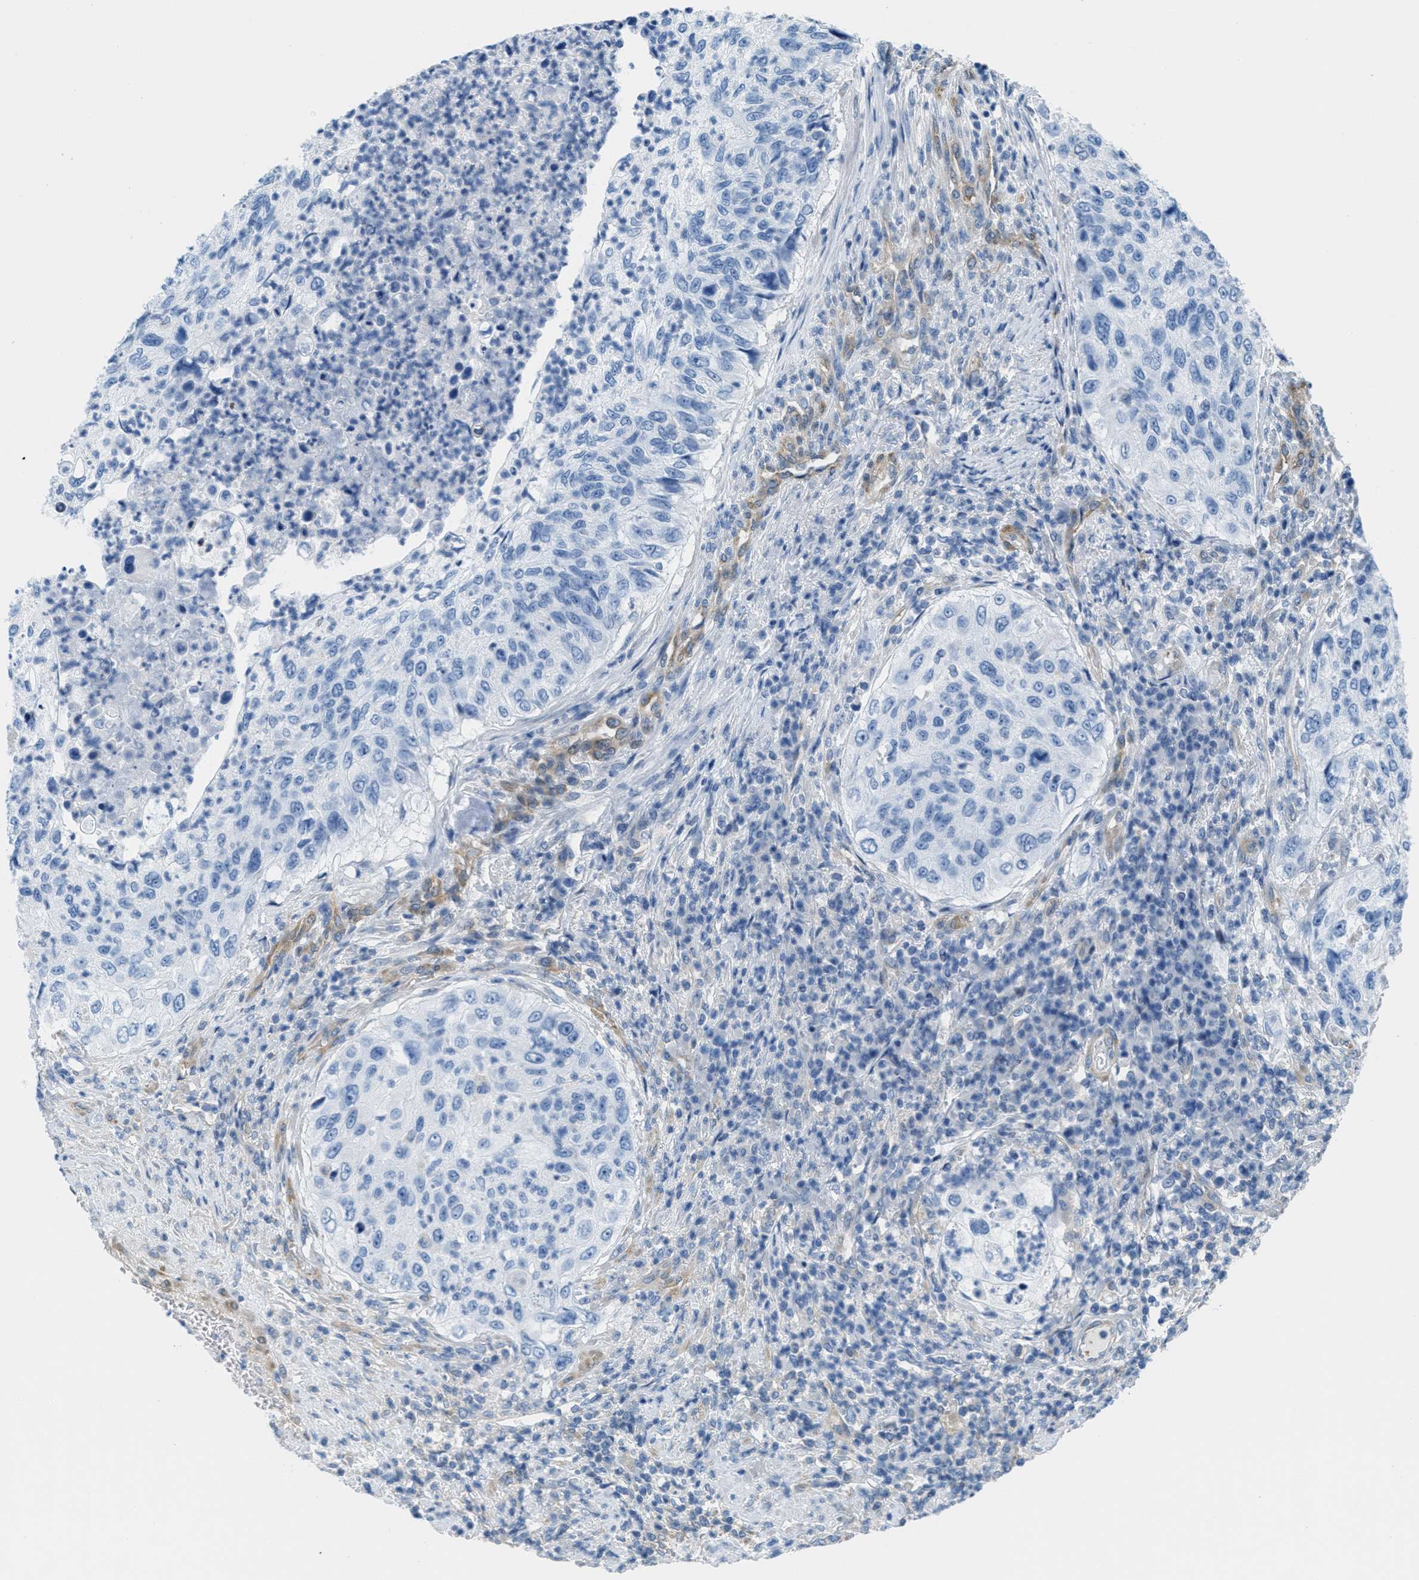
{"staining": {"intensity": "negative", "quantity": "none", "location": "none"}, "tissue": "urothelial cancer", "cell_type": "Tumor cells", "image_type": "cancer", "snomed": [{"axis": "morphology", "description": "Urothelial carcinoma, High grade"}, {"axis": "topography", "description": "Urinary bladder"}], "caption": "Immunohistochemical staining of urothelial cancer reveals no significant expression in tumor cells.", "gene": "MAPRE2", "patient": {"sex": "female", "age": 60}}